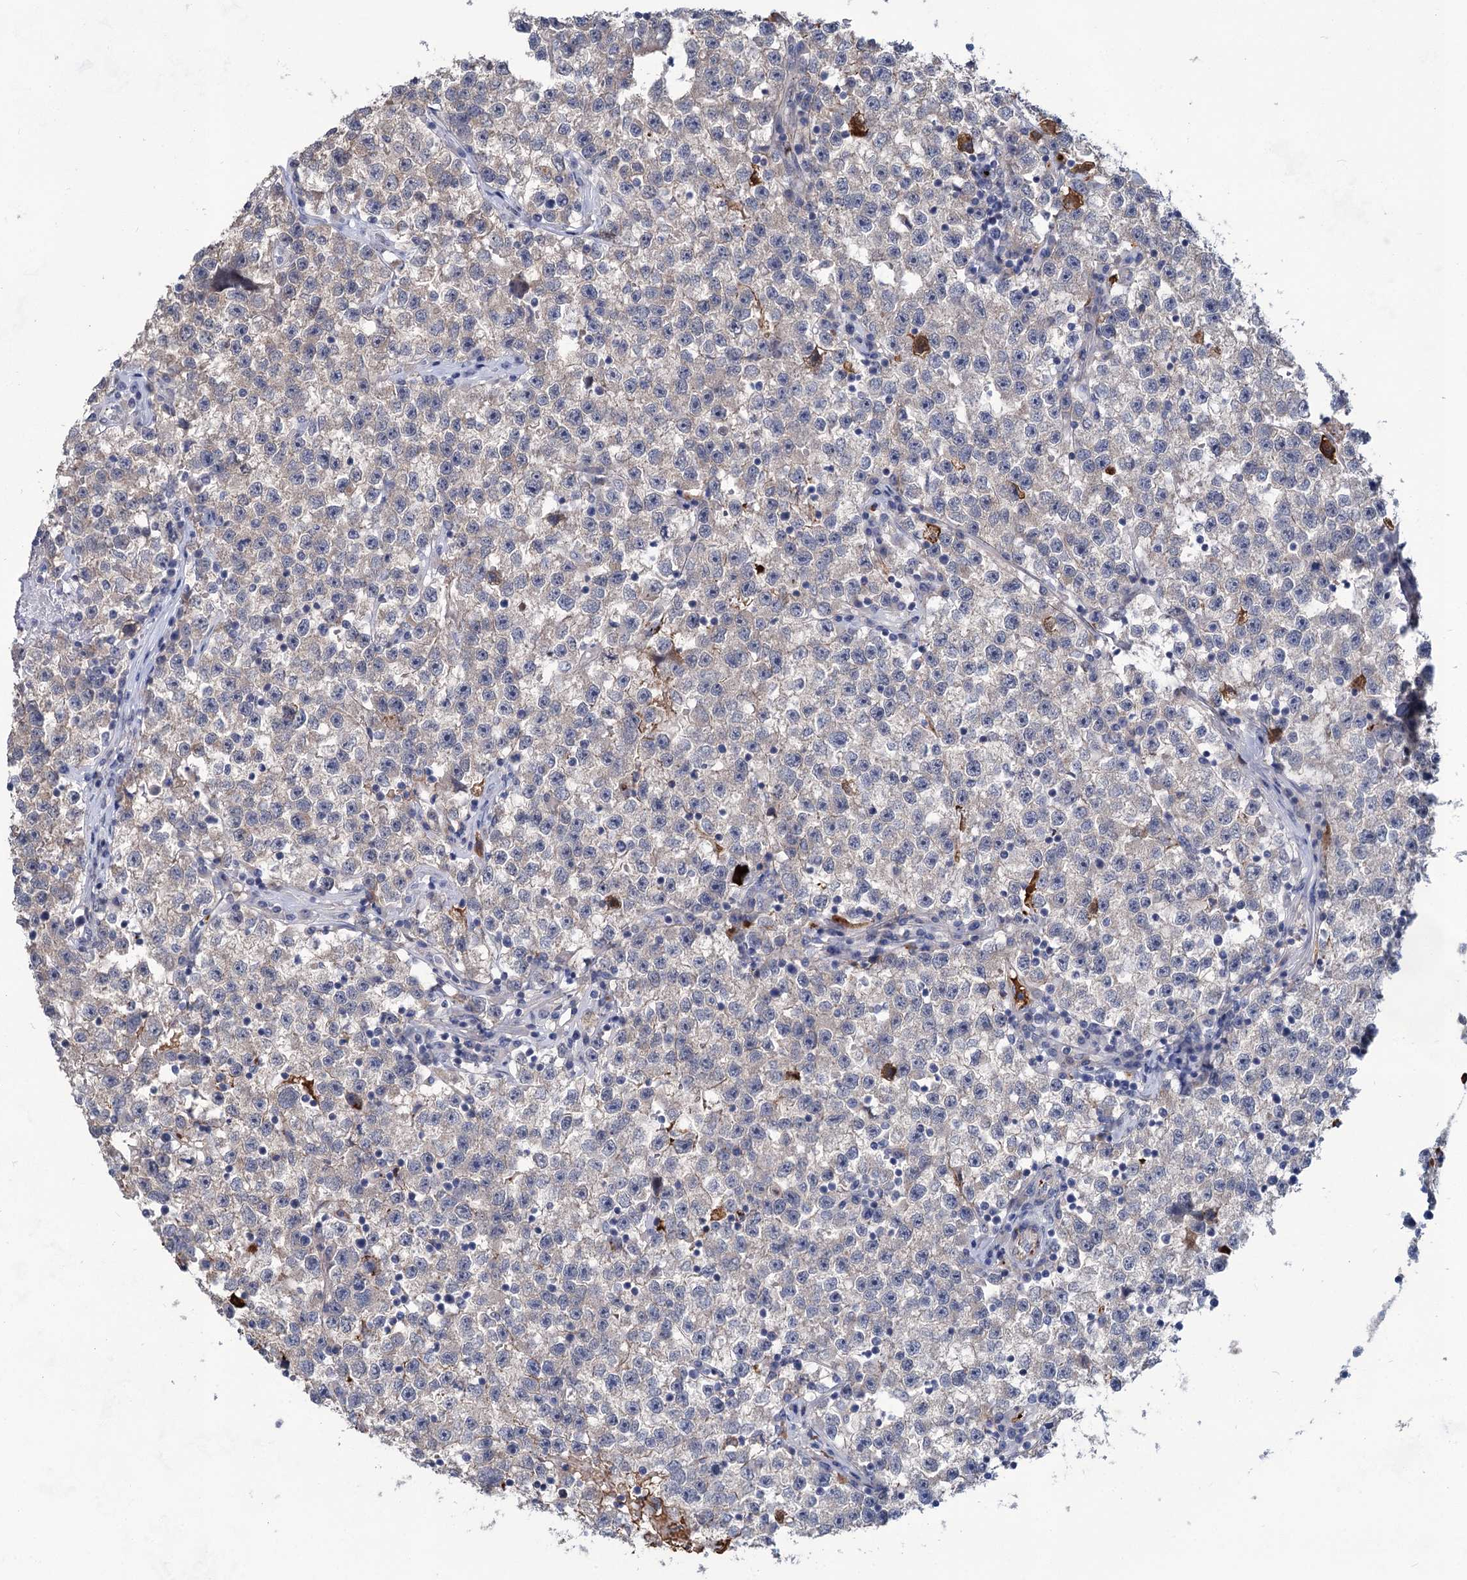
{"staining": {"intensity": "weak", "quantity": "25%-75%", "location": "cytoplasmic/membranous"}, "tissue": "testis cancer", "cell_type": "Tumor cells", "image_type": "cancer", "snomed": [{"axis": "morphology", "description": "Seminoma, NOS"}, {"axis": "topography", "description": "Testis"}], "caption": "Immunohistochemical staining of human testis cancer shows low levels of weak cytoplasmic/membranous expression in approximately 25%-75% of tumor cells.", "gene": "MON2", "patient": {"sex": "male", "age": 22}}